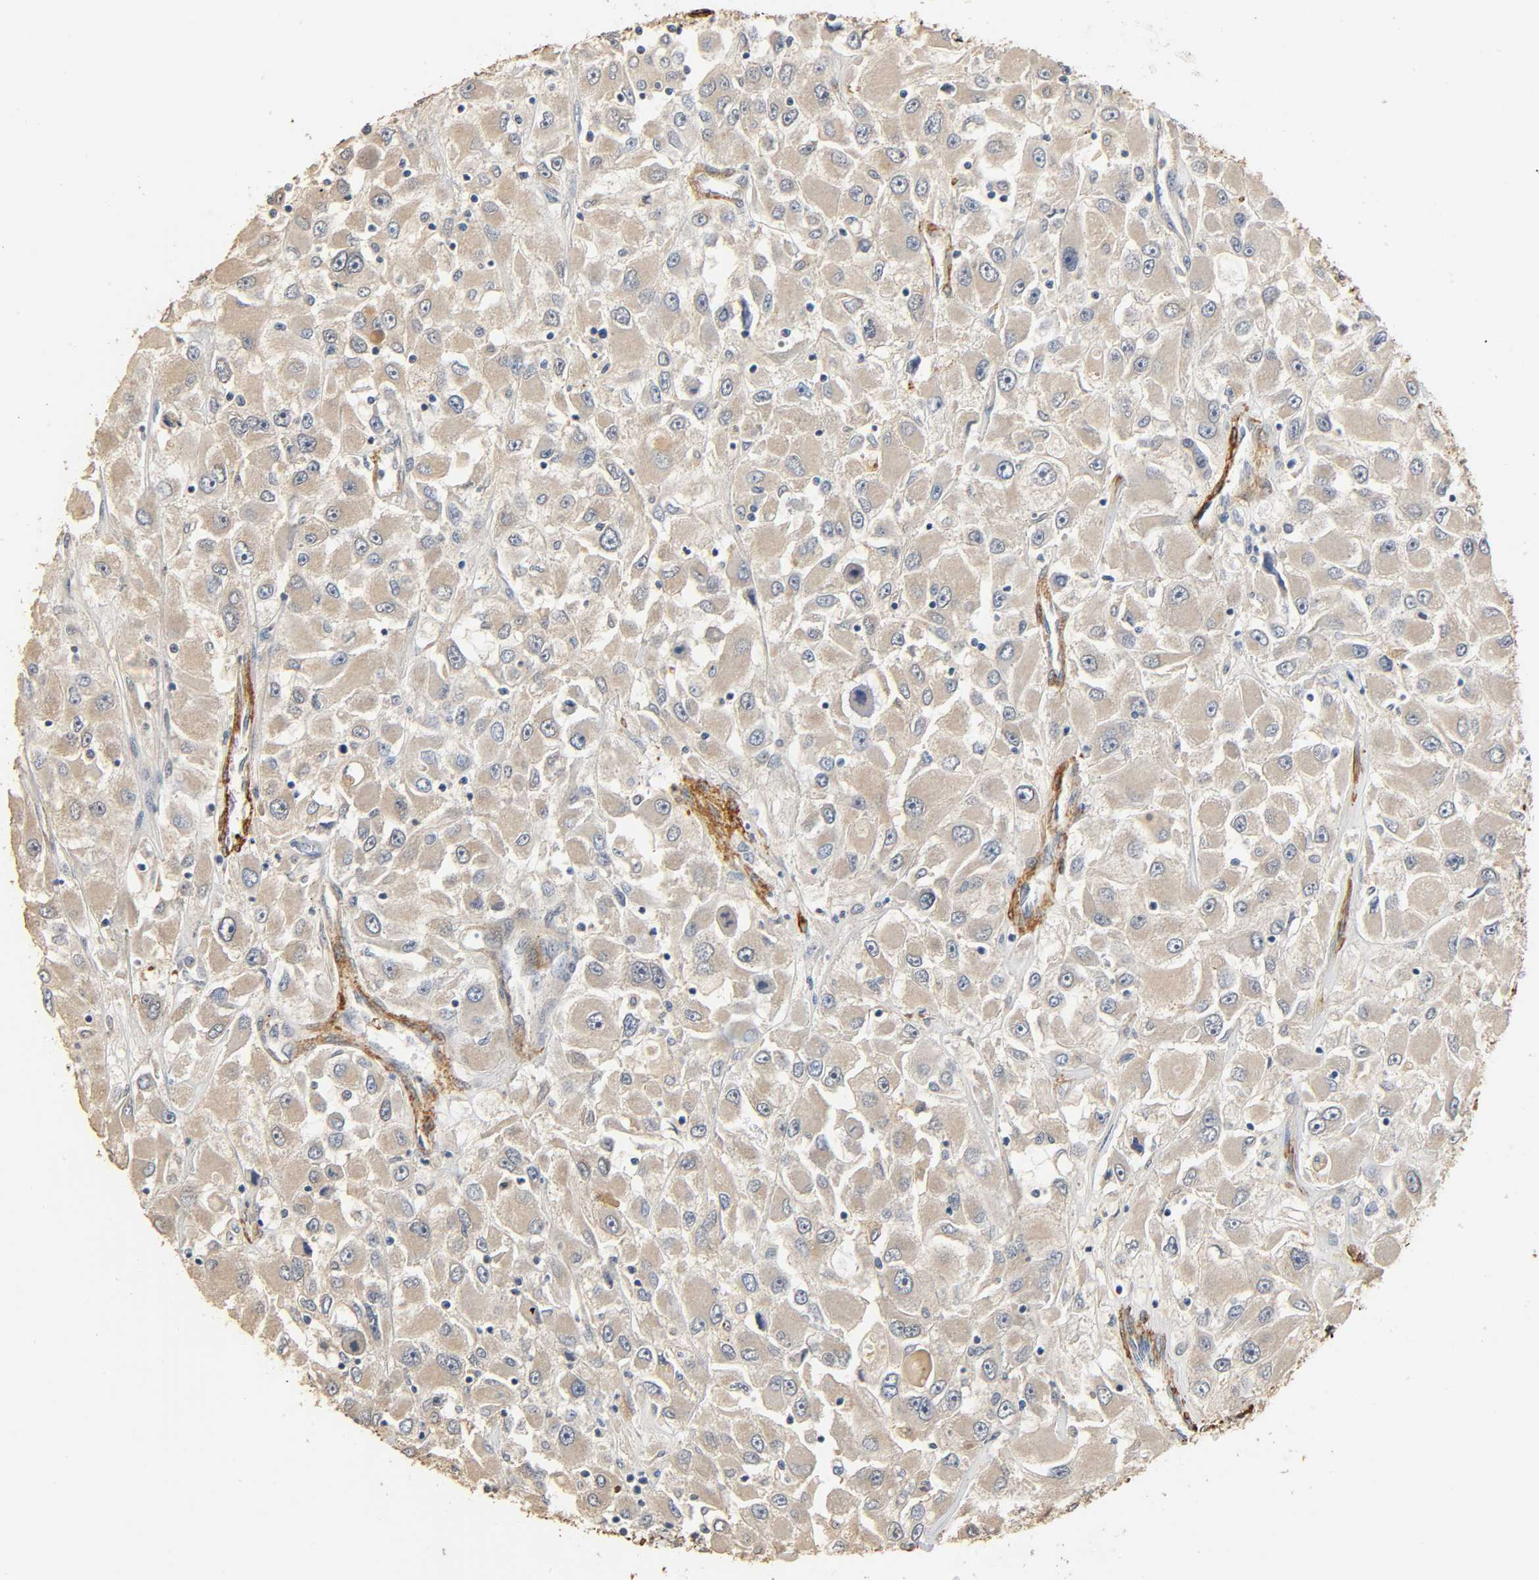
{"staining": {"intensity": "weak", "quantity": ">75%", "location": "cytoplasmic/membranous"}, "tissue": "renal cancer", "cell_type": "Tumor cells", "image_type": "cancer", "snomed": [{"axis": "morphology", "description": "Adenocarcinoma, NOS"}, {"axis": "topography", "description": "Kidney"}], "caption": "Adenocarcinoma (renal) tissue displays weak cytoplasmic/membranous positivity in about >75% of tumor cells", "gene": "GSTA3", "patient": {"sex": "female", "age": 52}}